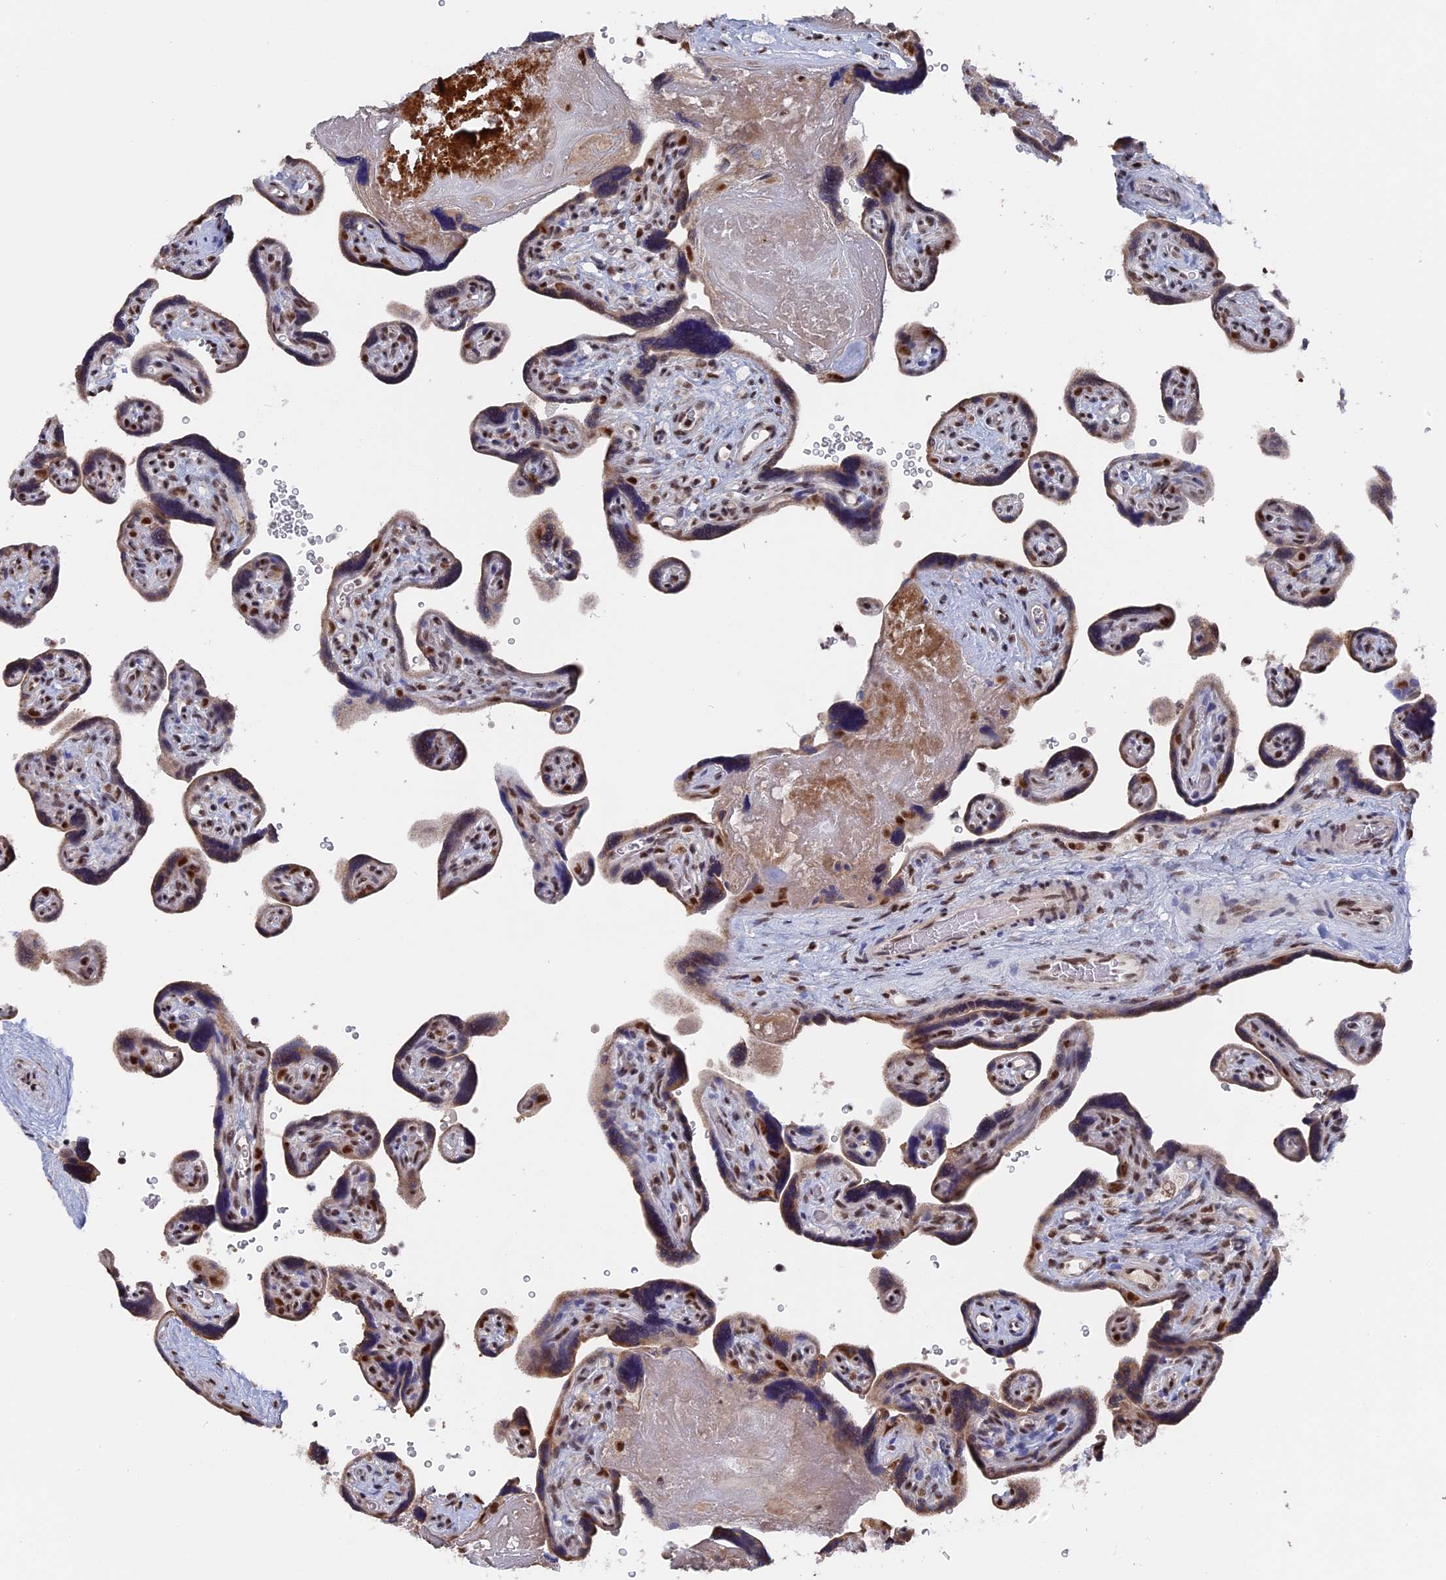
{"staining": {"intensity": "strong", "quantity": "25%-75%", "location": "nuclear"}, "tissue": "placenta", "cell_type": "Trophoblastic cells", "image_type": "normal", "snomed": [{"axis": "morphology", "description": "Normal tissue, NOS"}, {"axis": "topography", "description": "Placenta"}], "caption": "Placenta stained with DAB IHC demonstrates high levels of strong nuclear positivity in about 25%-75% of trophoblastic cells. (Stains: DAB (3,3'-diaminobenzidine) in brown, nuclei in blue, Microscopy: brightfield microscopy at high magnification).", "gene": "SF3A2", "patient": {"sex": "female", "age": 39}}